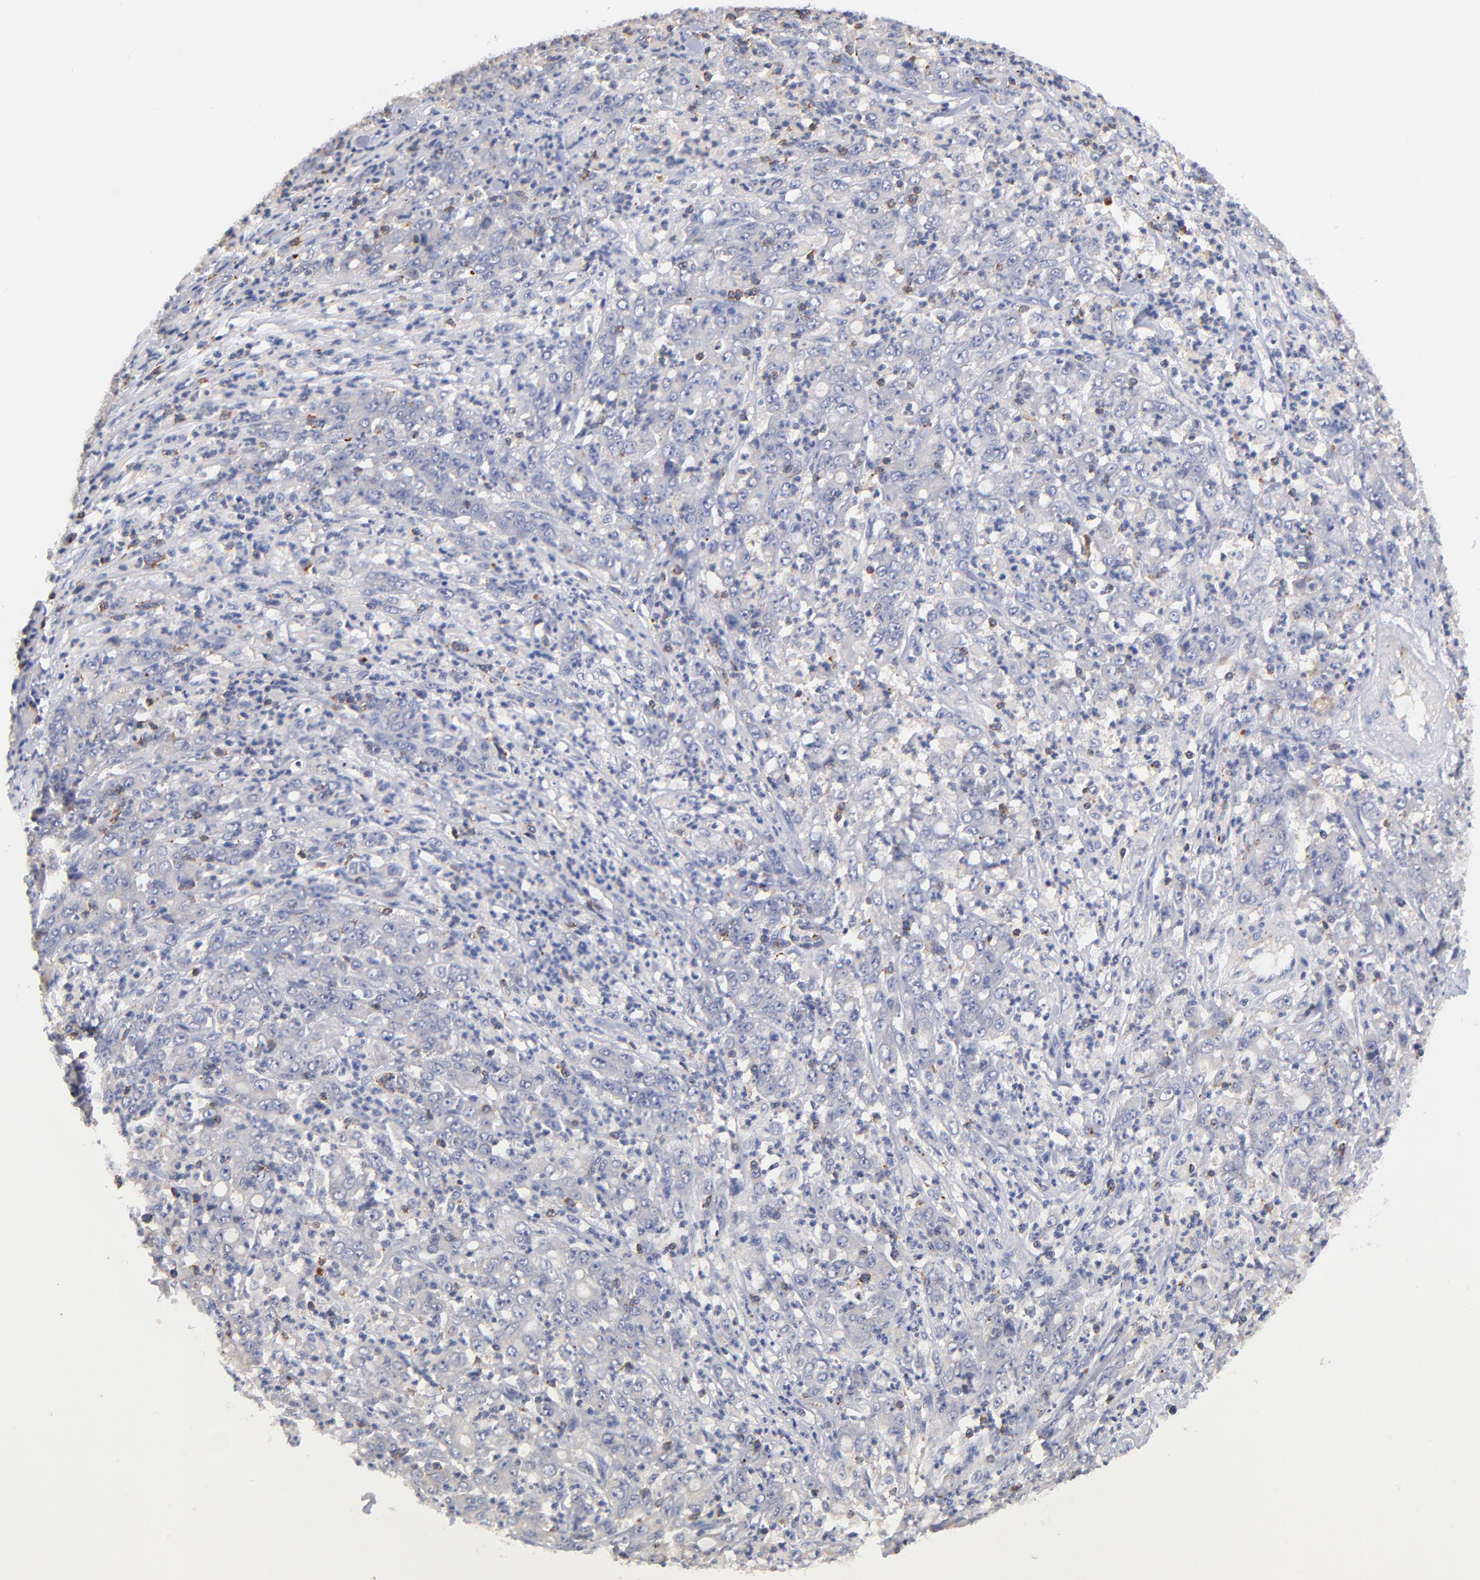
{"staining": {"intensity": "negative", "quantity": "none", "location": "none"}, "tissue": "stomach cancer", "cell_type": "Tumor cells", "image_type": "cancer", "snomed": [{"axis": "morphology", "description": "Adenocarcinoma, NOS"}, {"axis": "topography", "description": "Stomach, lower"}], "caption": "Protein analysis of stomach cancer (adenocarcinoma) demonstrates no significant positivity in tumor cells.", "gene": "KREMEN2", "patient": {"sex": "female", "age": 71}}